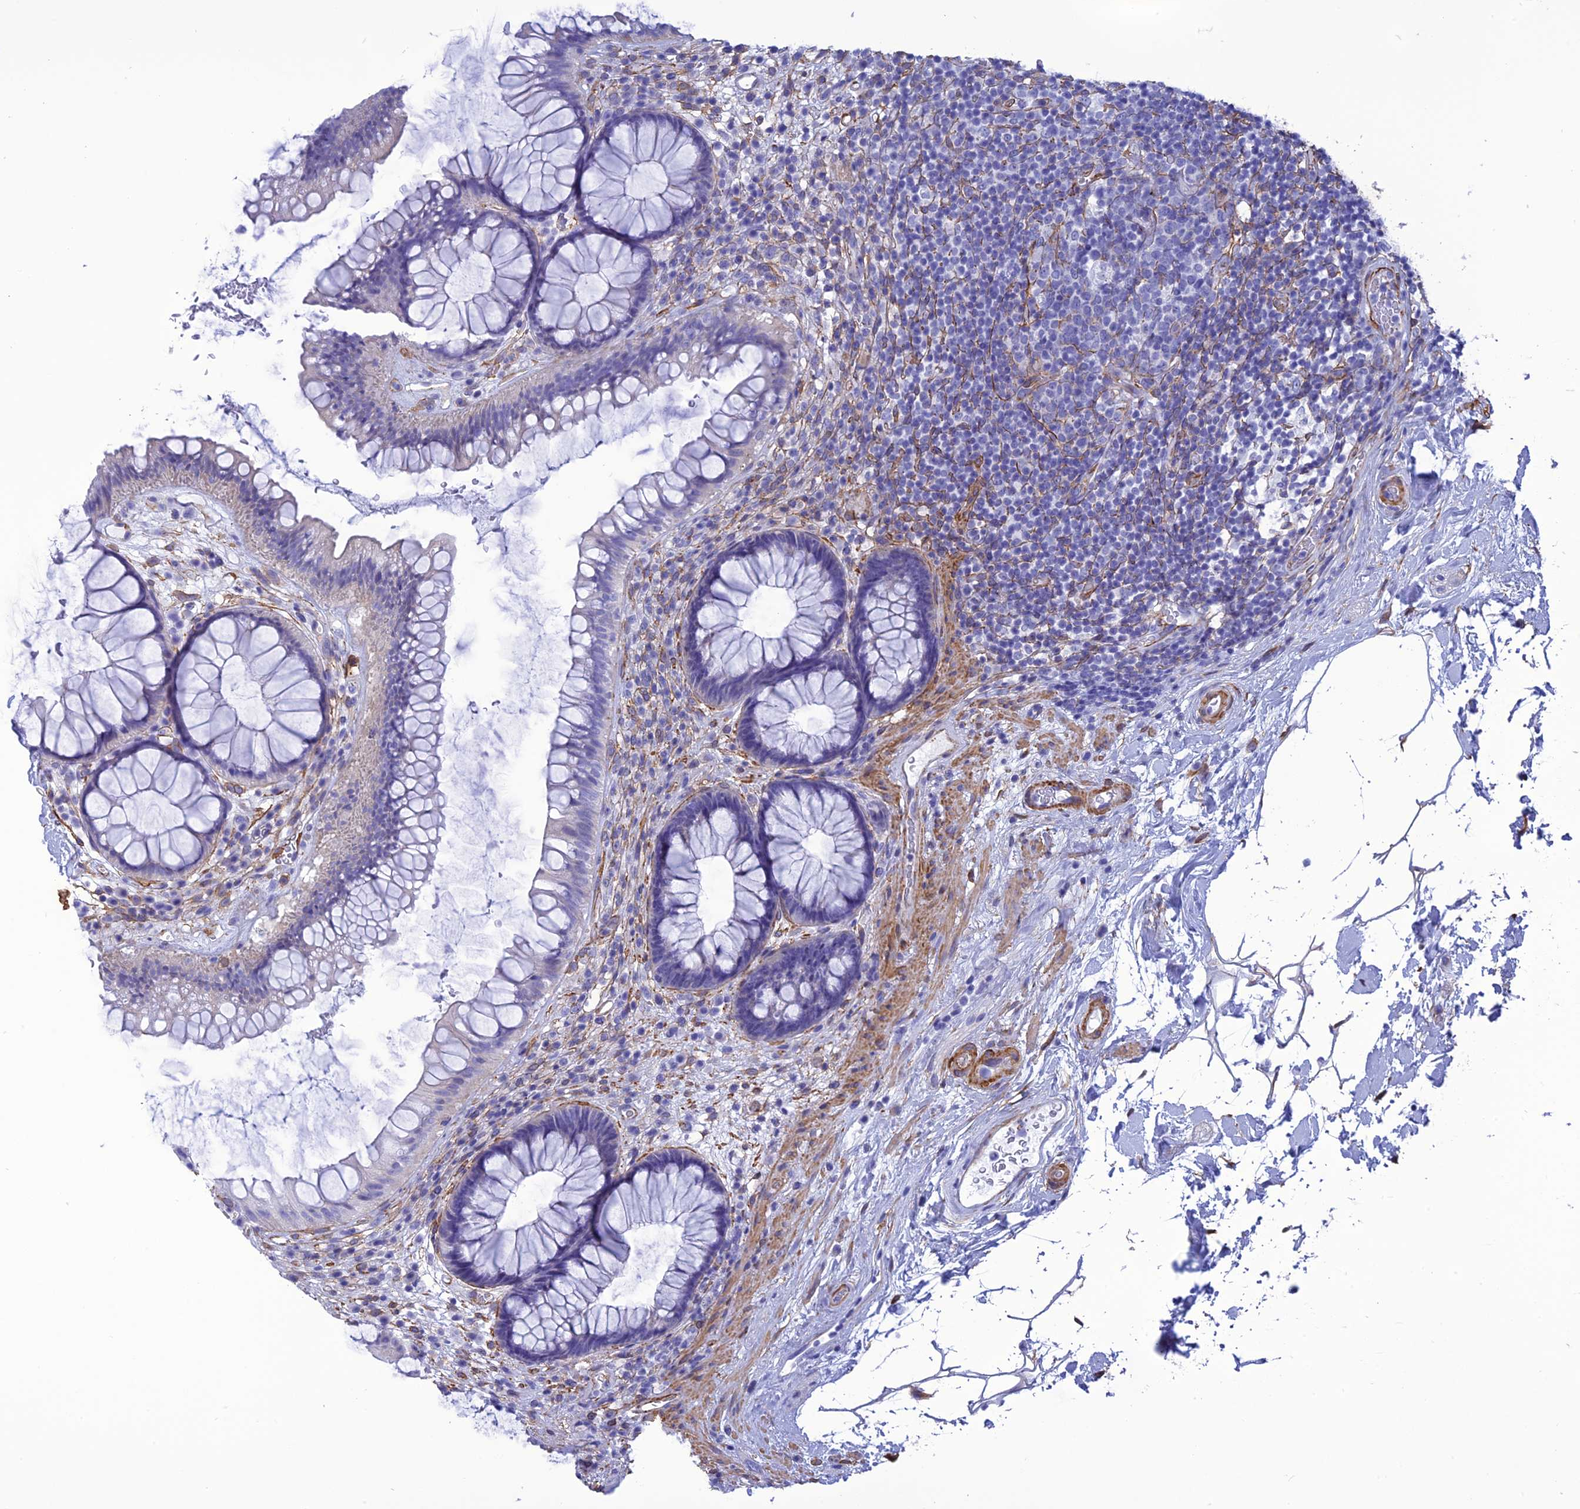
{"staining": {"intensity": "negative", "quantity": "none", "location": "none"}, "tissue": "rectum", "cell_type": "Glandular cells", "image_type": "normal", "snomed": [{"axis": "morphology", "description": "Normal tissue, NOS"}, {"axis": "topography", "description": "Rectum"}], "caption": "IHC image of benign rectum: human rectum stained with DAB (3,3'-diaminobenzidine) demonstrates no significant protein expression in glandular cells.", "gene": "NKD1", "patient": {"sex": "male", "age": 51}}